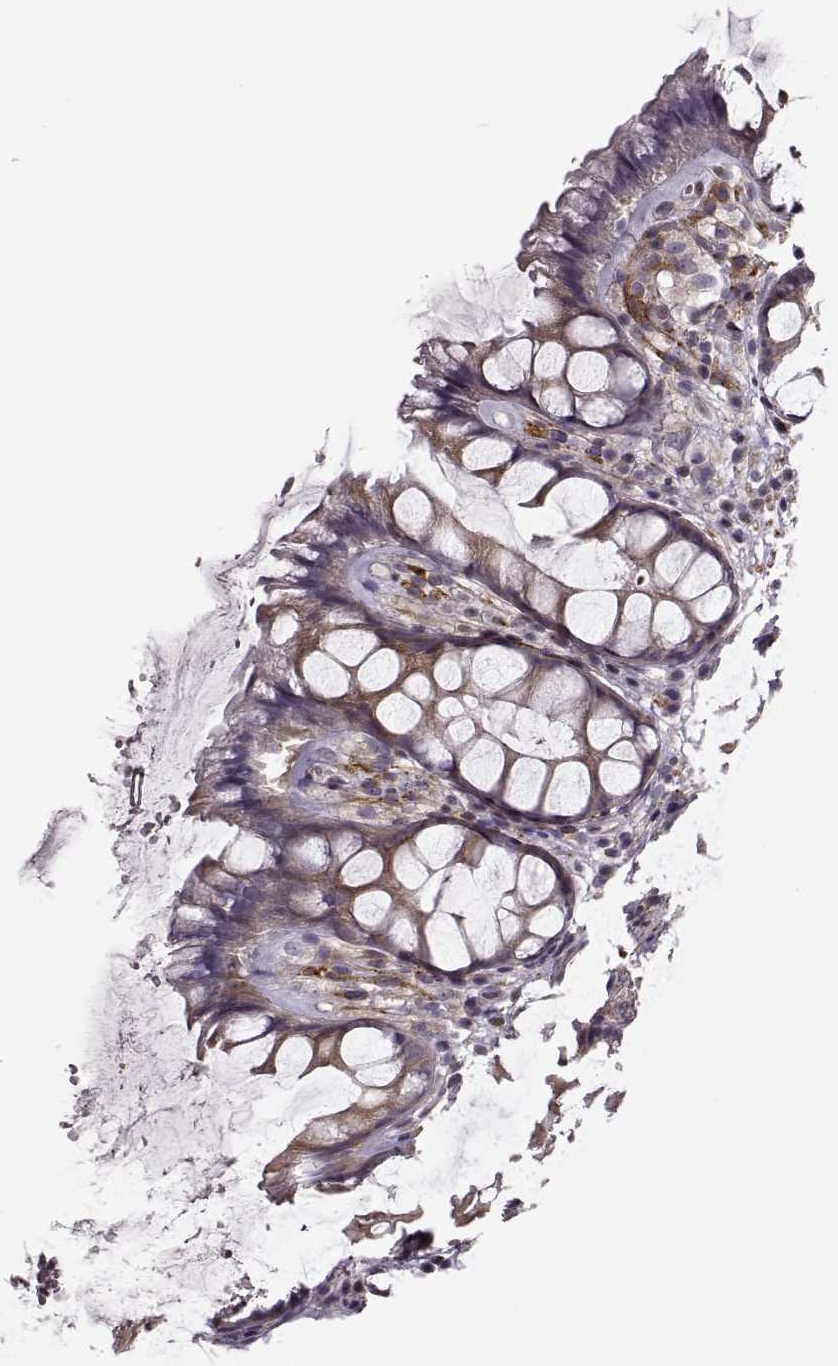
{"staining": {"intensity": "moderate", "quantity": ">75%", "location": "cytoplasmic/membranous"}, "tissue": "rectum", "cell_type": "Glandular cells", "image_type": "normal", "snomed": [{"axis": "morphology", "description": "Normal tissue, NOS"}, {"axis": "topography", "description": "Rectum"}], "caption": "IHC histopathology image of unremarkable rectum: human rectum stained using IHC shows medium levels of moderate protein expression localized specifically in the cytoplasmic/membranous of glandular cells, appearing as a cytoplasmic/membranous brown color.", "gene": "MTR", "patient": {"sex": "female", "age": 62}}